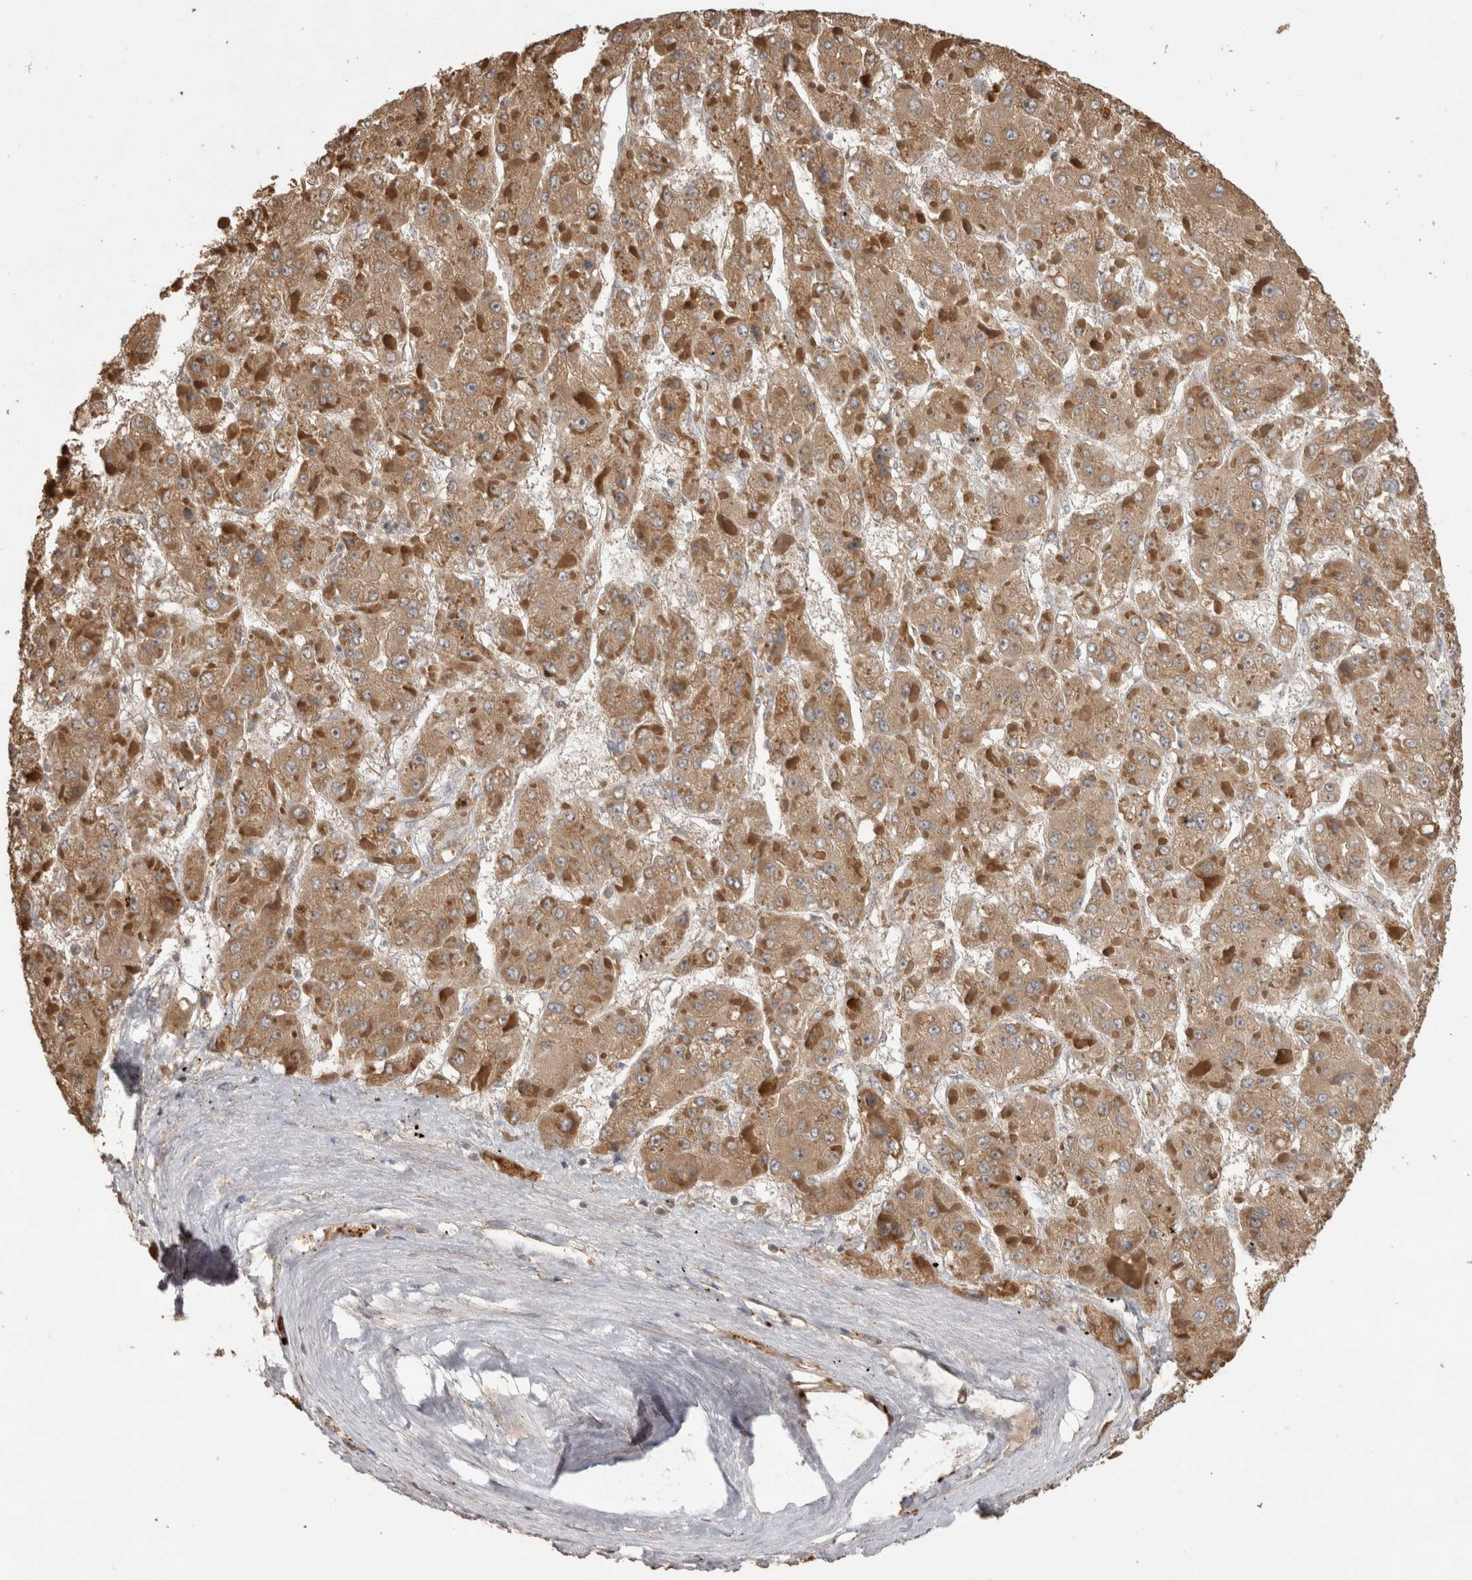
{"staining": {"intensity": "moderate", "quantity": ">75%", "location": "cytoplasmic/membranous"}, "tissue": "liver cancer", "cell_type": "Tumor cells", "image_type": "cancer", "snomed": [{"axis": "morphology", "description": "Carcinoma, Hepatocellular, NOS"}, {"axis": "topography", "description": "Liver"}], "caption": "High-power microscopy captured an immunohistochemistry image of liver hepatocellular carcinoma, revealing moderate cytoplasmic/membranous expression in approximately >75% of tumor cells.", "gene": "TBCE", "patient": {"sex": "female", "age": 73}}